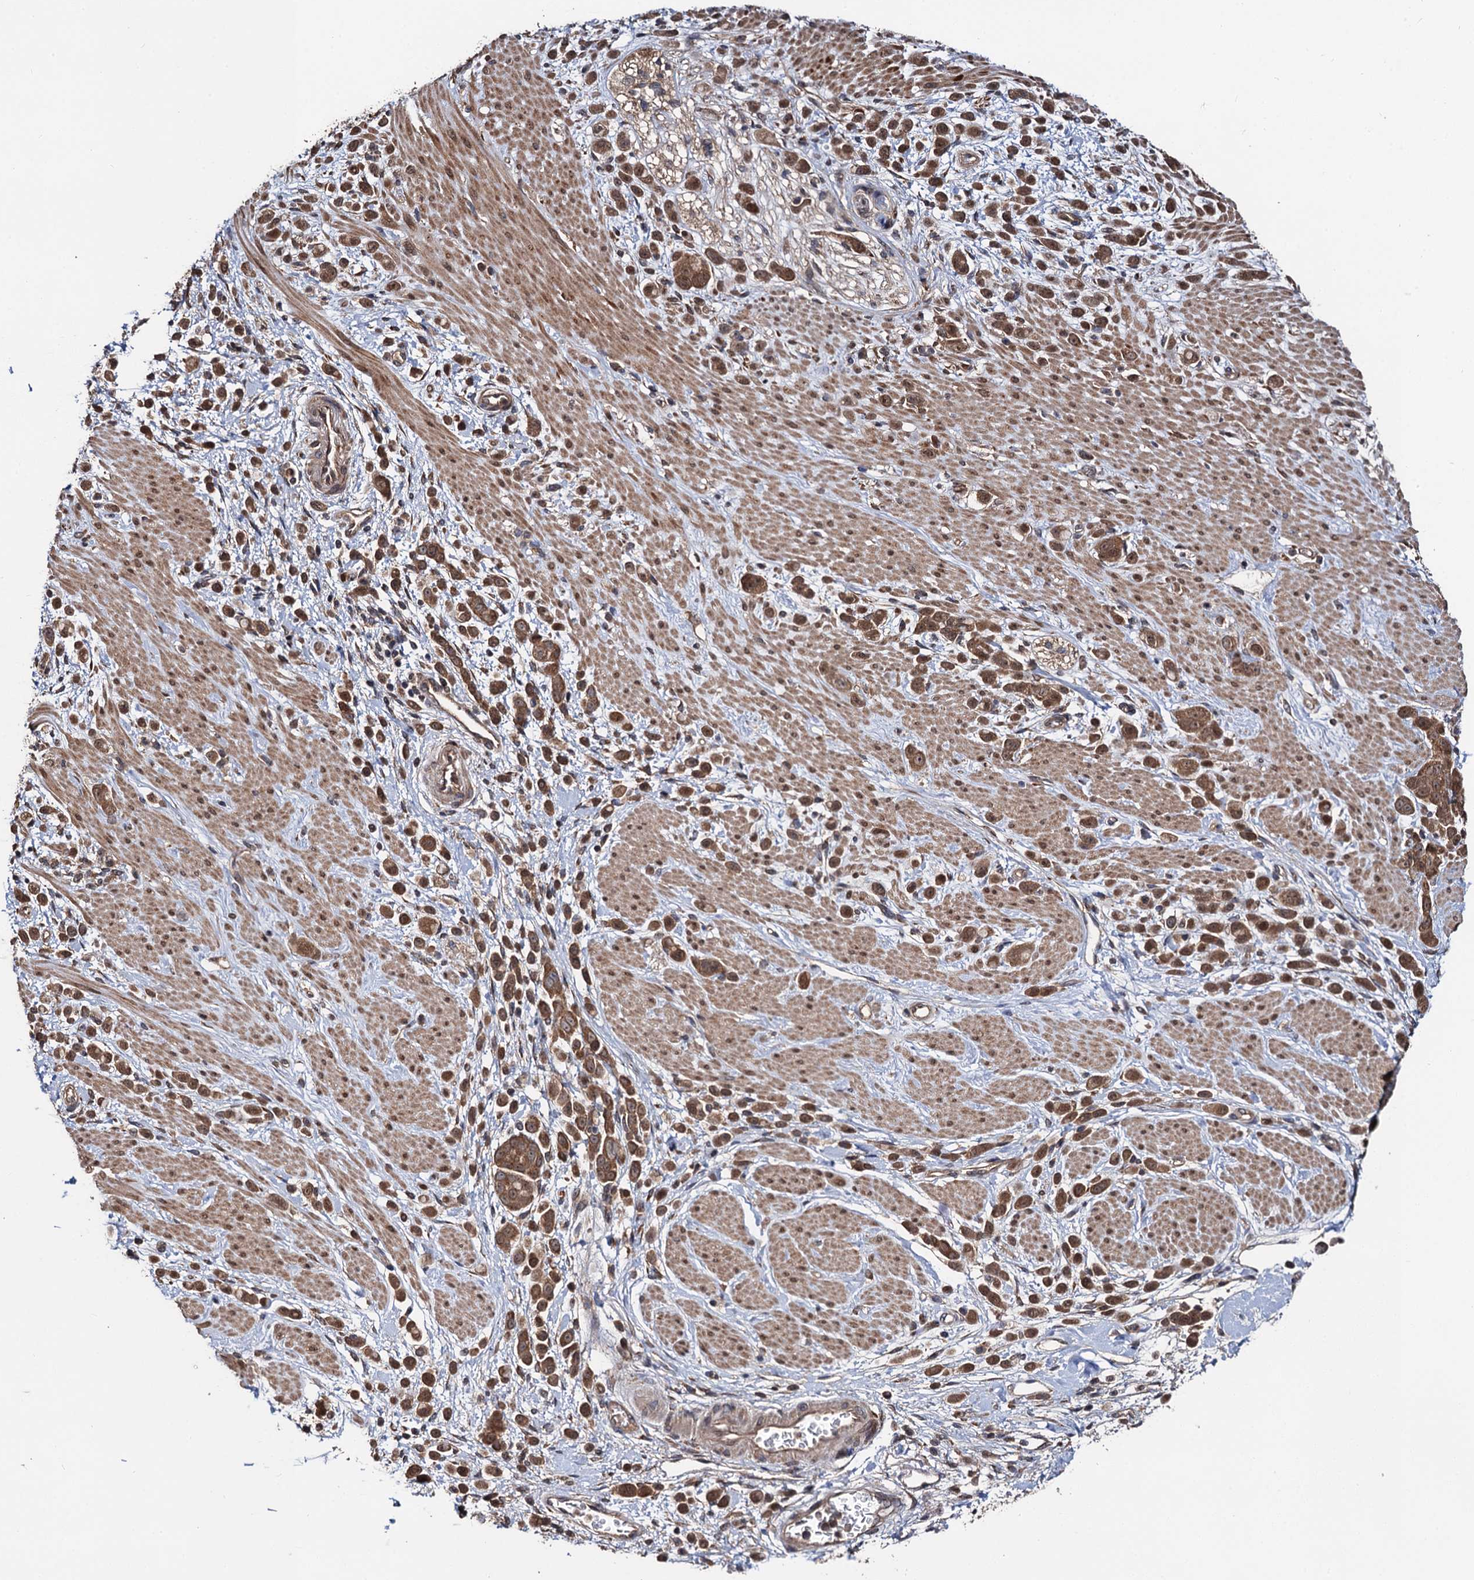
{"staining": {"intensity": "strong", "quantity": ">75%", "location": "cytoplasmic/membranous"}, "tissue": "pancreatic cancer", "cell_type": "Tumor cells", "image_type": "cancer", "snomed": [{"axis": "morphology", "description": "Normal tissue, NOS"}, {"axis": "morphology", "description": "Adenocarcinoma, NOS"}, {"axis": "topography", "description": "Pancreas"}], "caption": "A histopathology image showing strong cytoplasmic/membranous expression in approximately >75% of tumor cells in pancreatic cancer, as visualized by brown immunohistochemical staining.", "gene": "MIER2", "patient": {"sex": "female", "age": 64}}